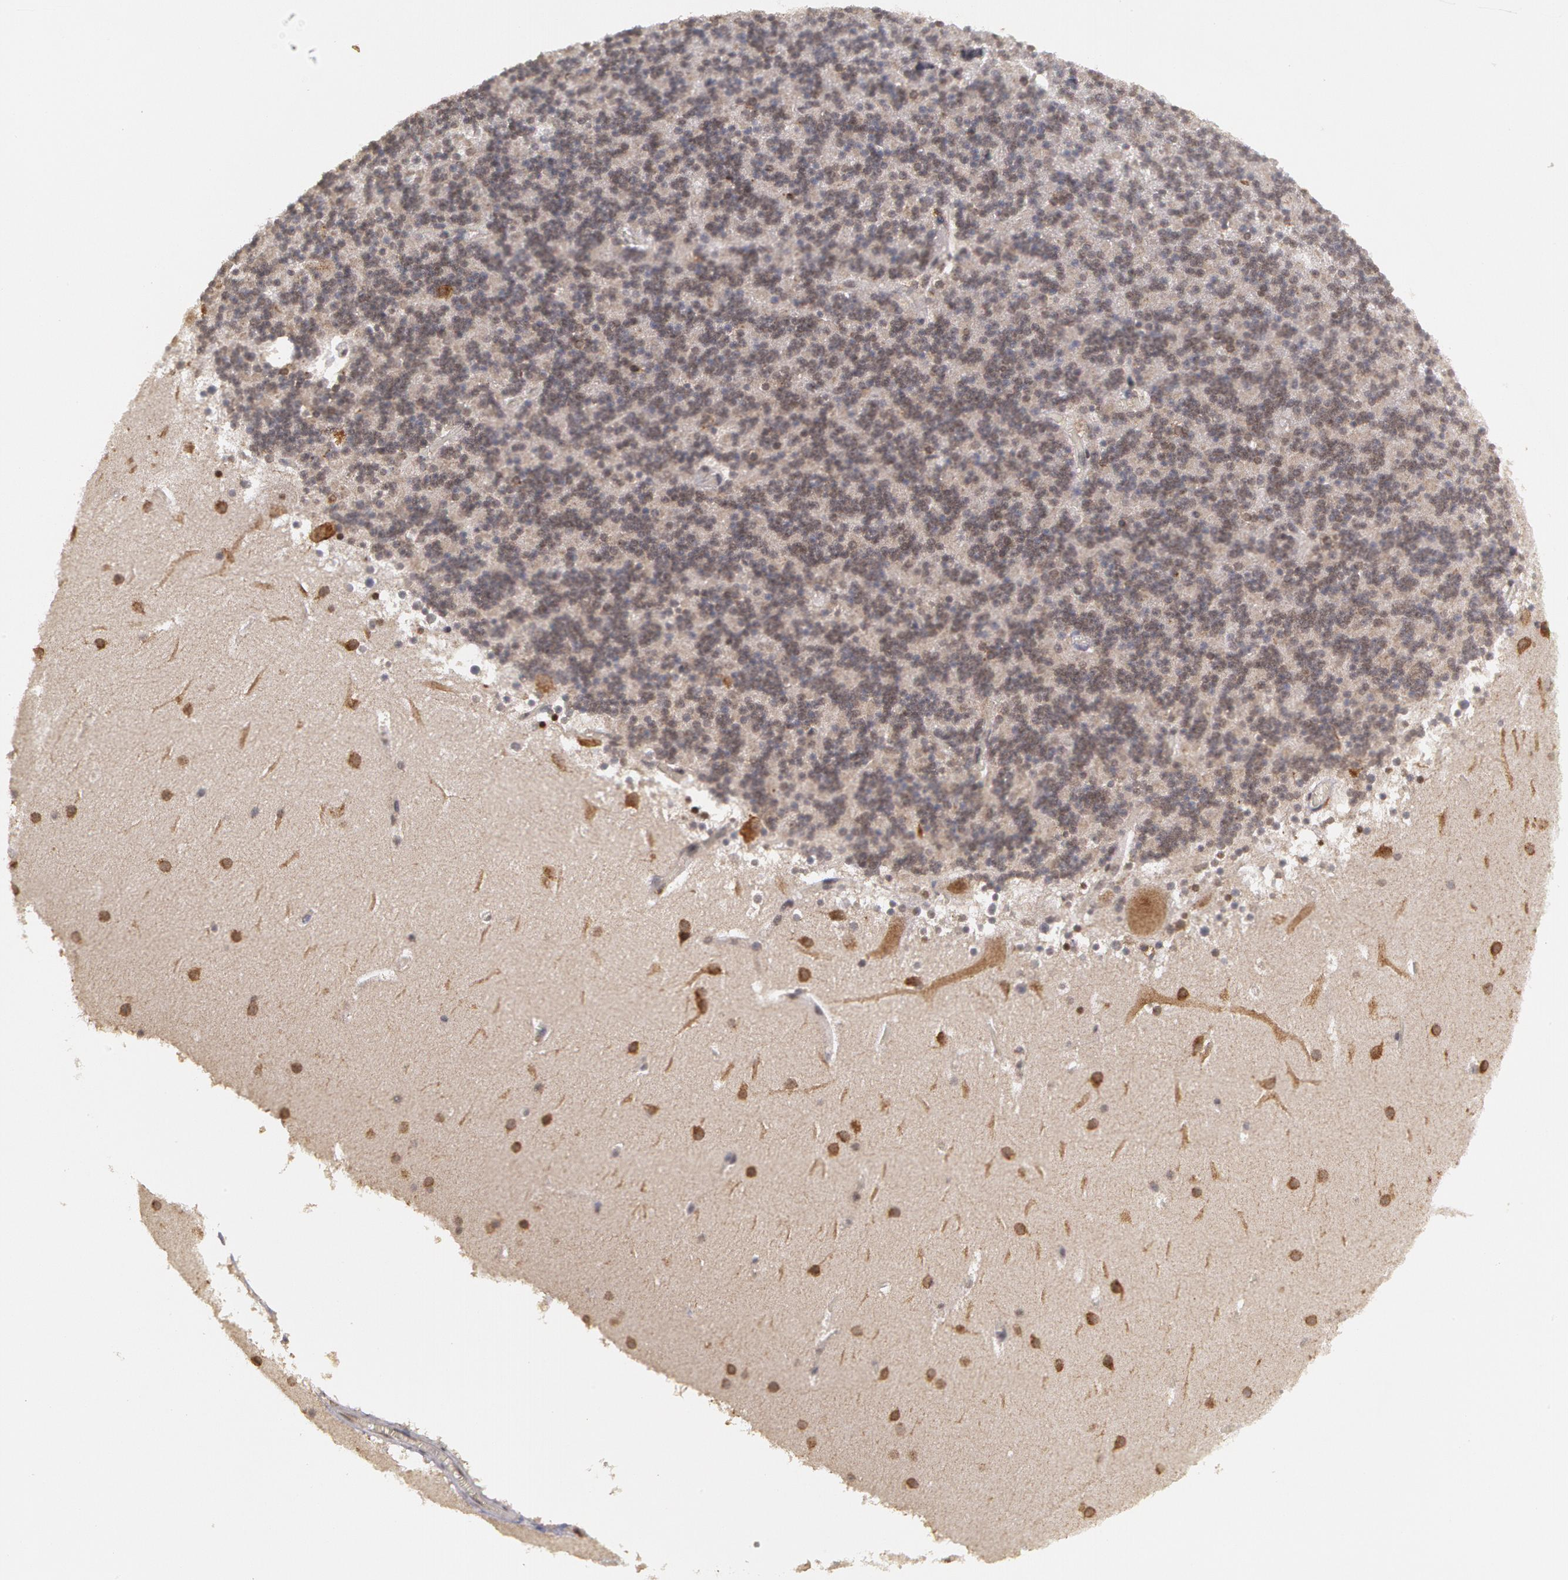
{"staining": {"intensity": "moderate", "quantity": ">75%", "location": "cytoplasmic/membranous"}, "tissue": "cerebellum", "cell_type": "Cells in granular layer", "image_type": "normal", "snomed": [{"axis": "morphology", "description": "Normal tissue, NOS"}, {"axis": "topography", "description": "Cerebellum"}], "caption": "Immunohistochemical staining of unremarkable cerebellum demonstrates moderate cytoplasmic/membranous protein staining in approximately >75% of cells in granular layer. (Brightfield microscopy of DAB IHC at high magnification).", "gene": "GLIS1", "patient": {"sex": "male", "age": 45}}